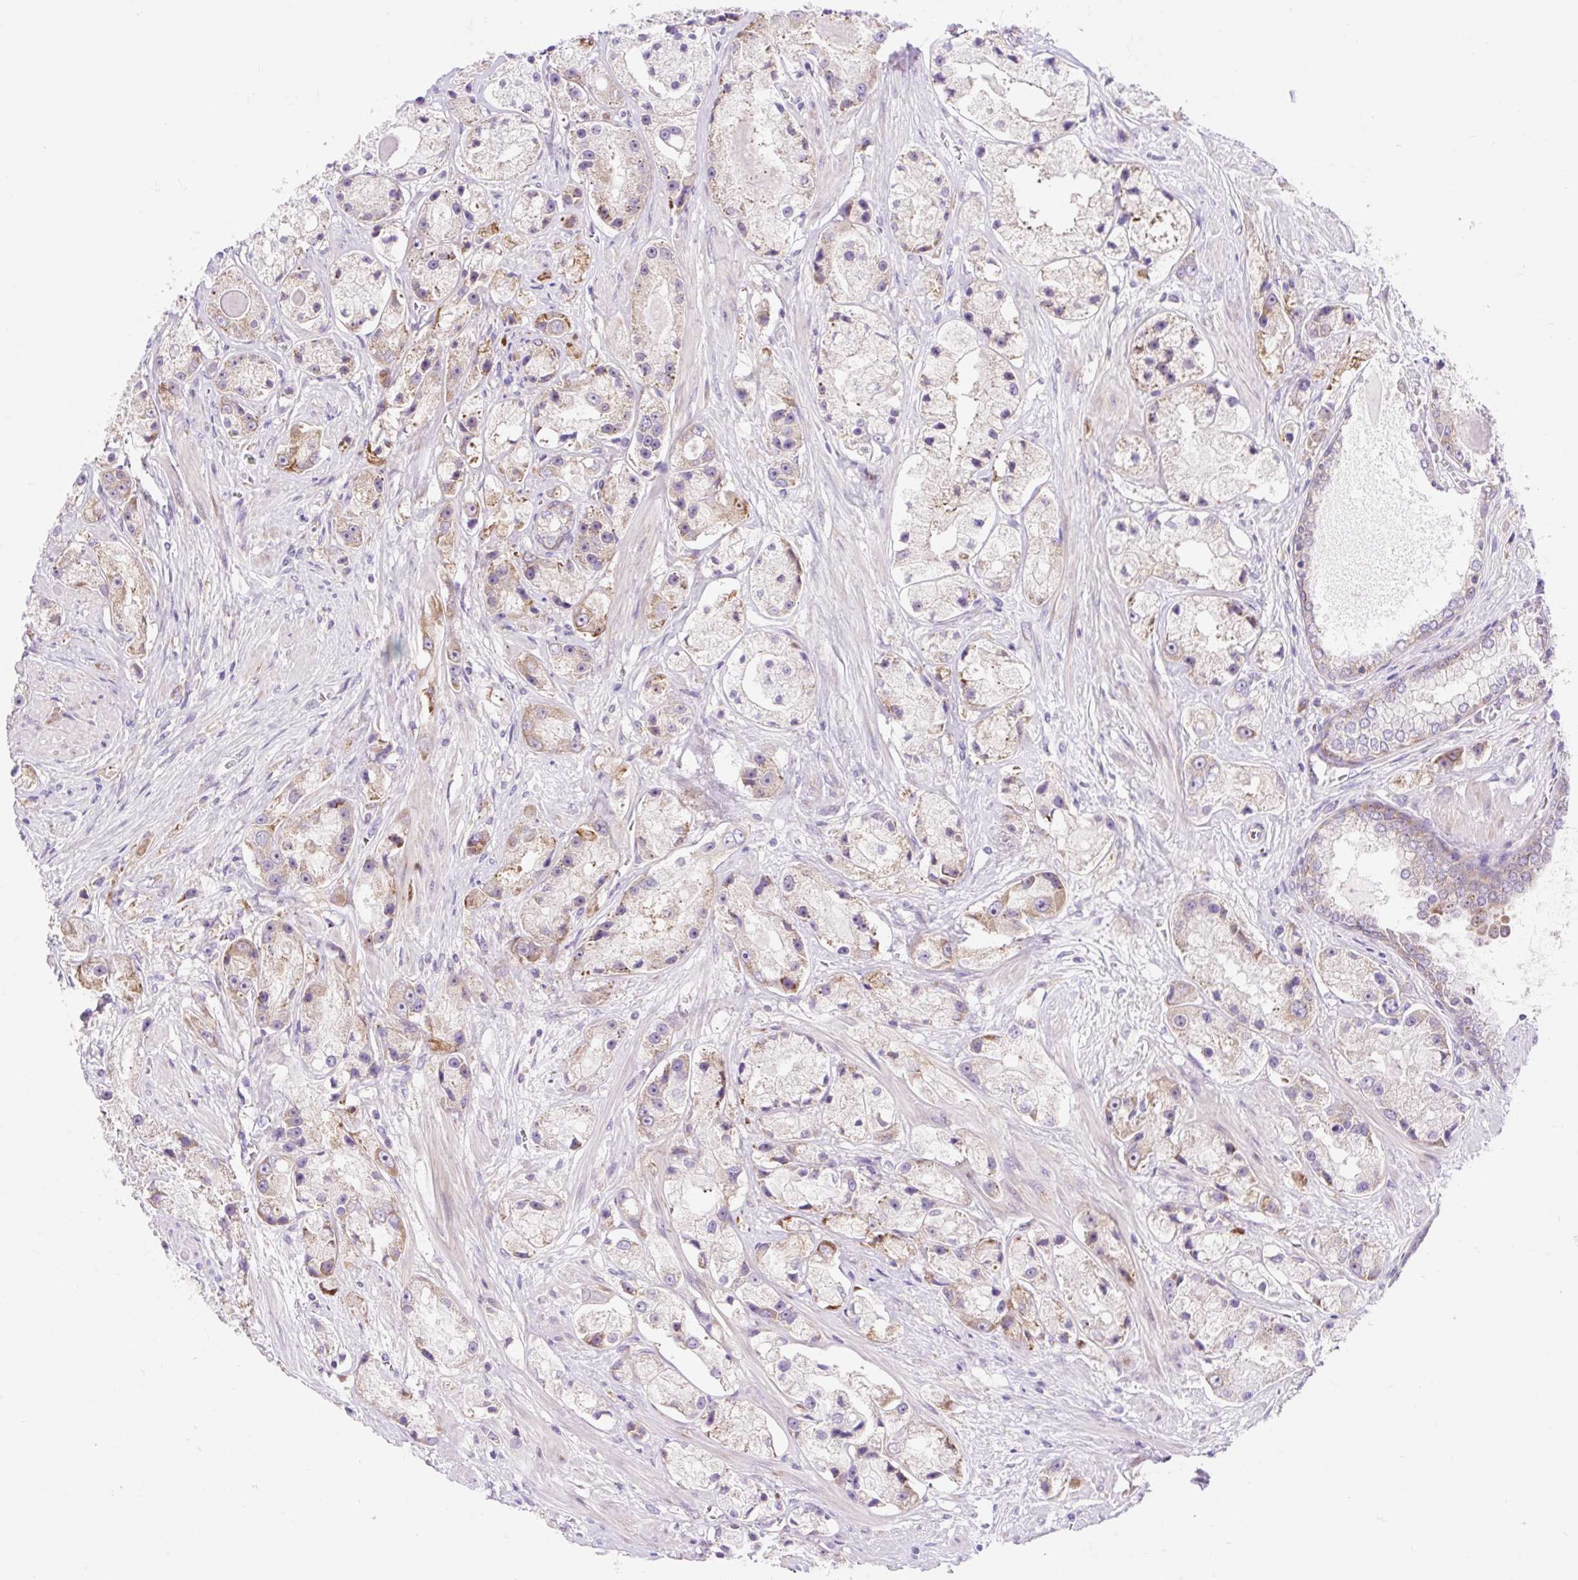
{"staining": {"intensity": "weak", "quantity": "25%-75%", "location": "cytoplasmic/membranous"}, "tissue": "prostate cancer", "cell_type": "Tumor cells", "image_type": "cancer", "snomed": [{"axis": "morphology", "description": "Adenocarcinoma, High grade"}, {"axis": "topography", "description": "Prostate"}], "caption": "Protein staining of prostate cancer (high-grade adenocarcinoma) tissue shows weak cytoplasmic/membranous expression in approximately 25%-75% of tumor cells.", "gene": "GPR45", "patient": {"sex": "male", "age": 67}}